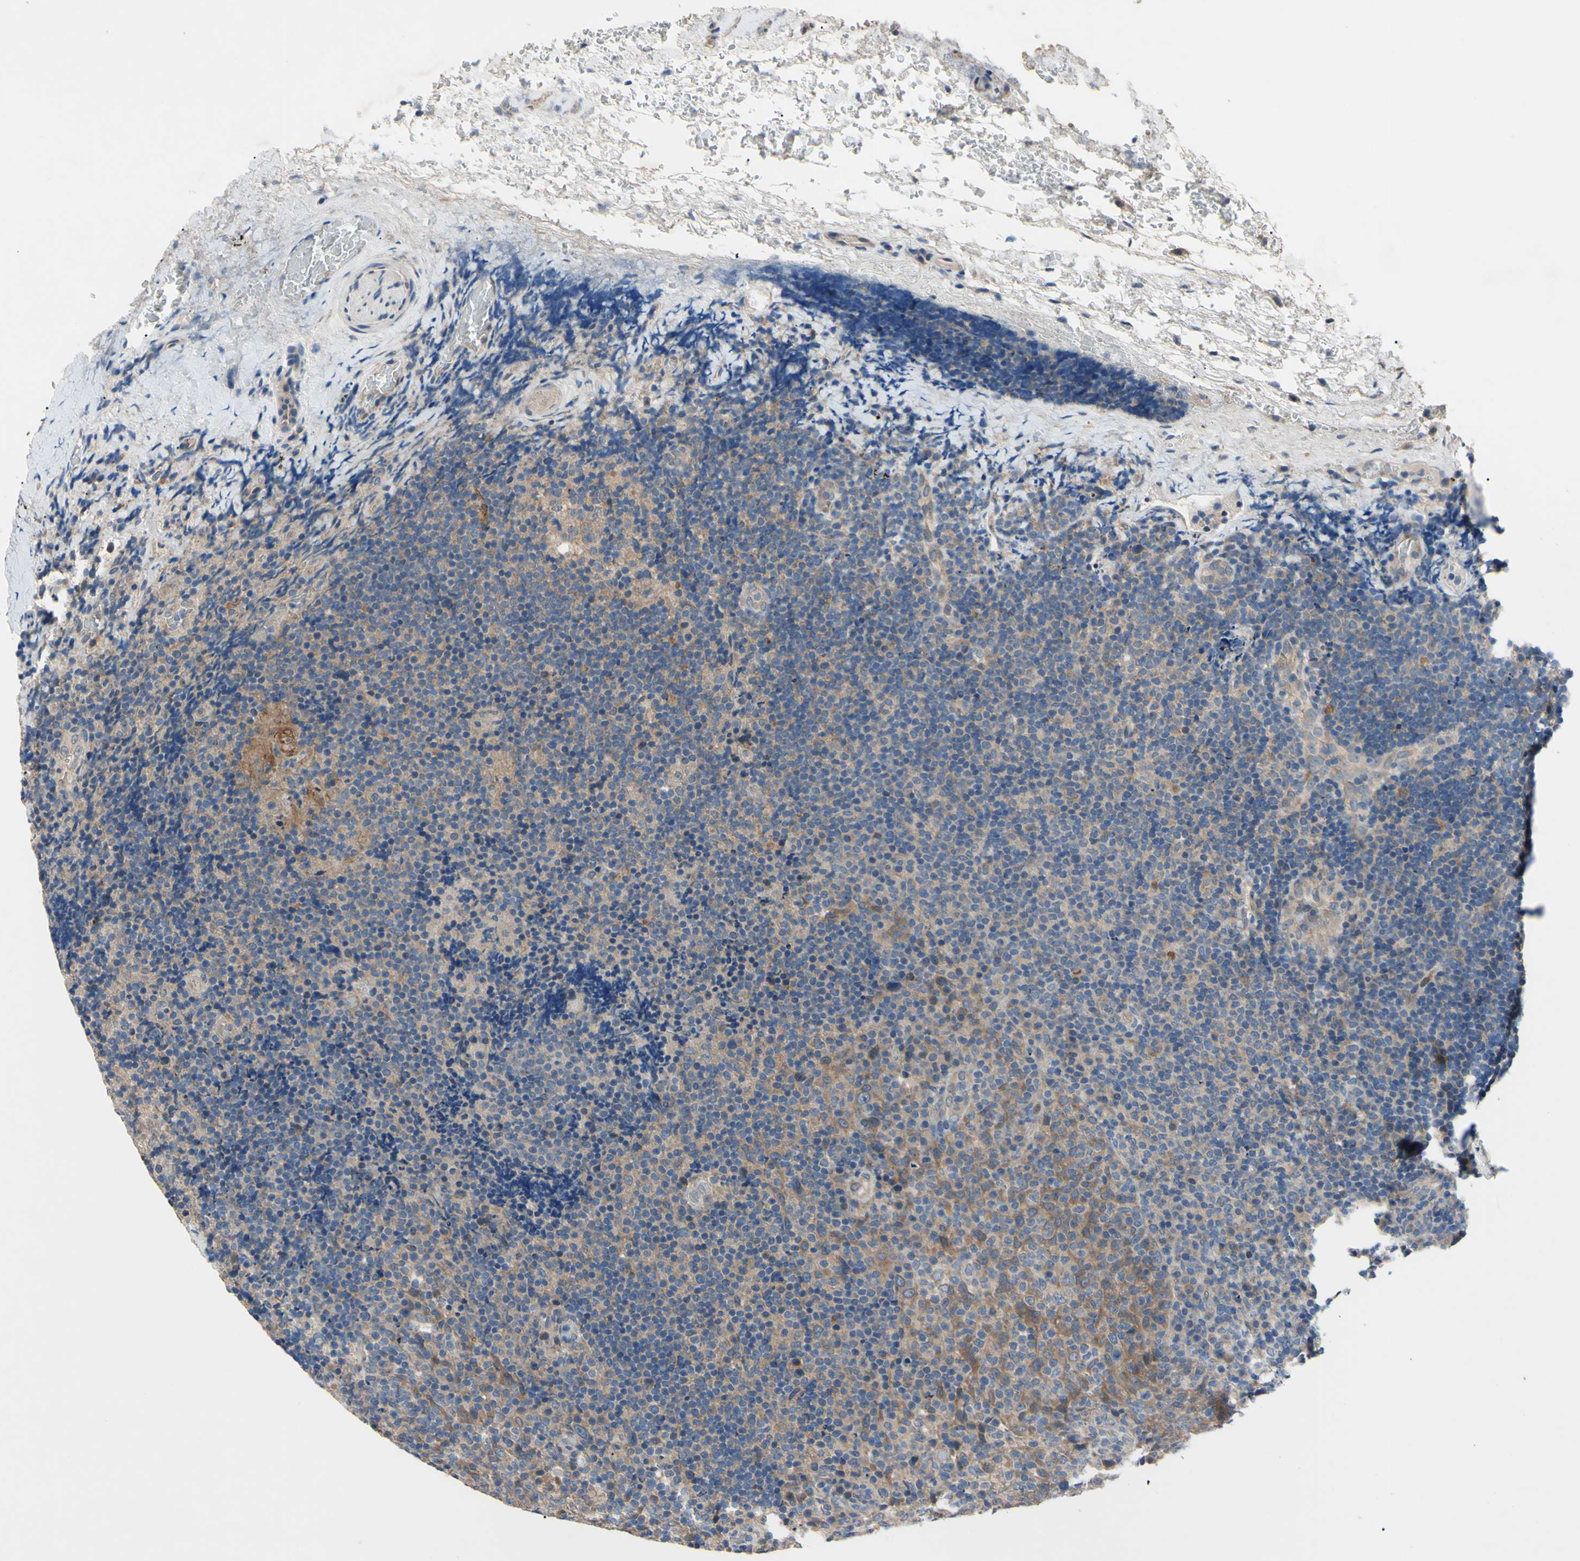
{"staining": {"intensity": "moderate", "quantity": "25%-75%", "location": "cytoplasmic/membranous"}, "tissue": "lymphoma", "cell_type": "Tumor cells", "image_type": "cancer", "snomed": [{"axis": "morphology", "description": "Malignant lymphoma, non-Hodgkin's type, High grade"}, {"axis": "topography", "description": "Tonsil"}], "caption": "IHC micrograph of neoplastic tissue: high-grade malignant lymphoma, non-Hodgkin's type stained using immunohistochemistry (IHC) exhibits medium levels of moderate protein expression localized specifically in the cytoplasmic/membranous of tumor cells, appearing as a cytoplasmic/membranous brown color.", "gene": "HILPDA", "patient": {"sex": "female", "age": 36}}